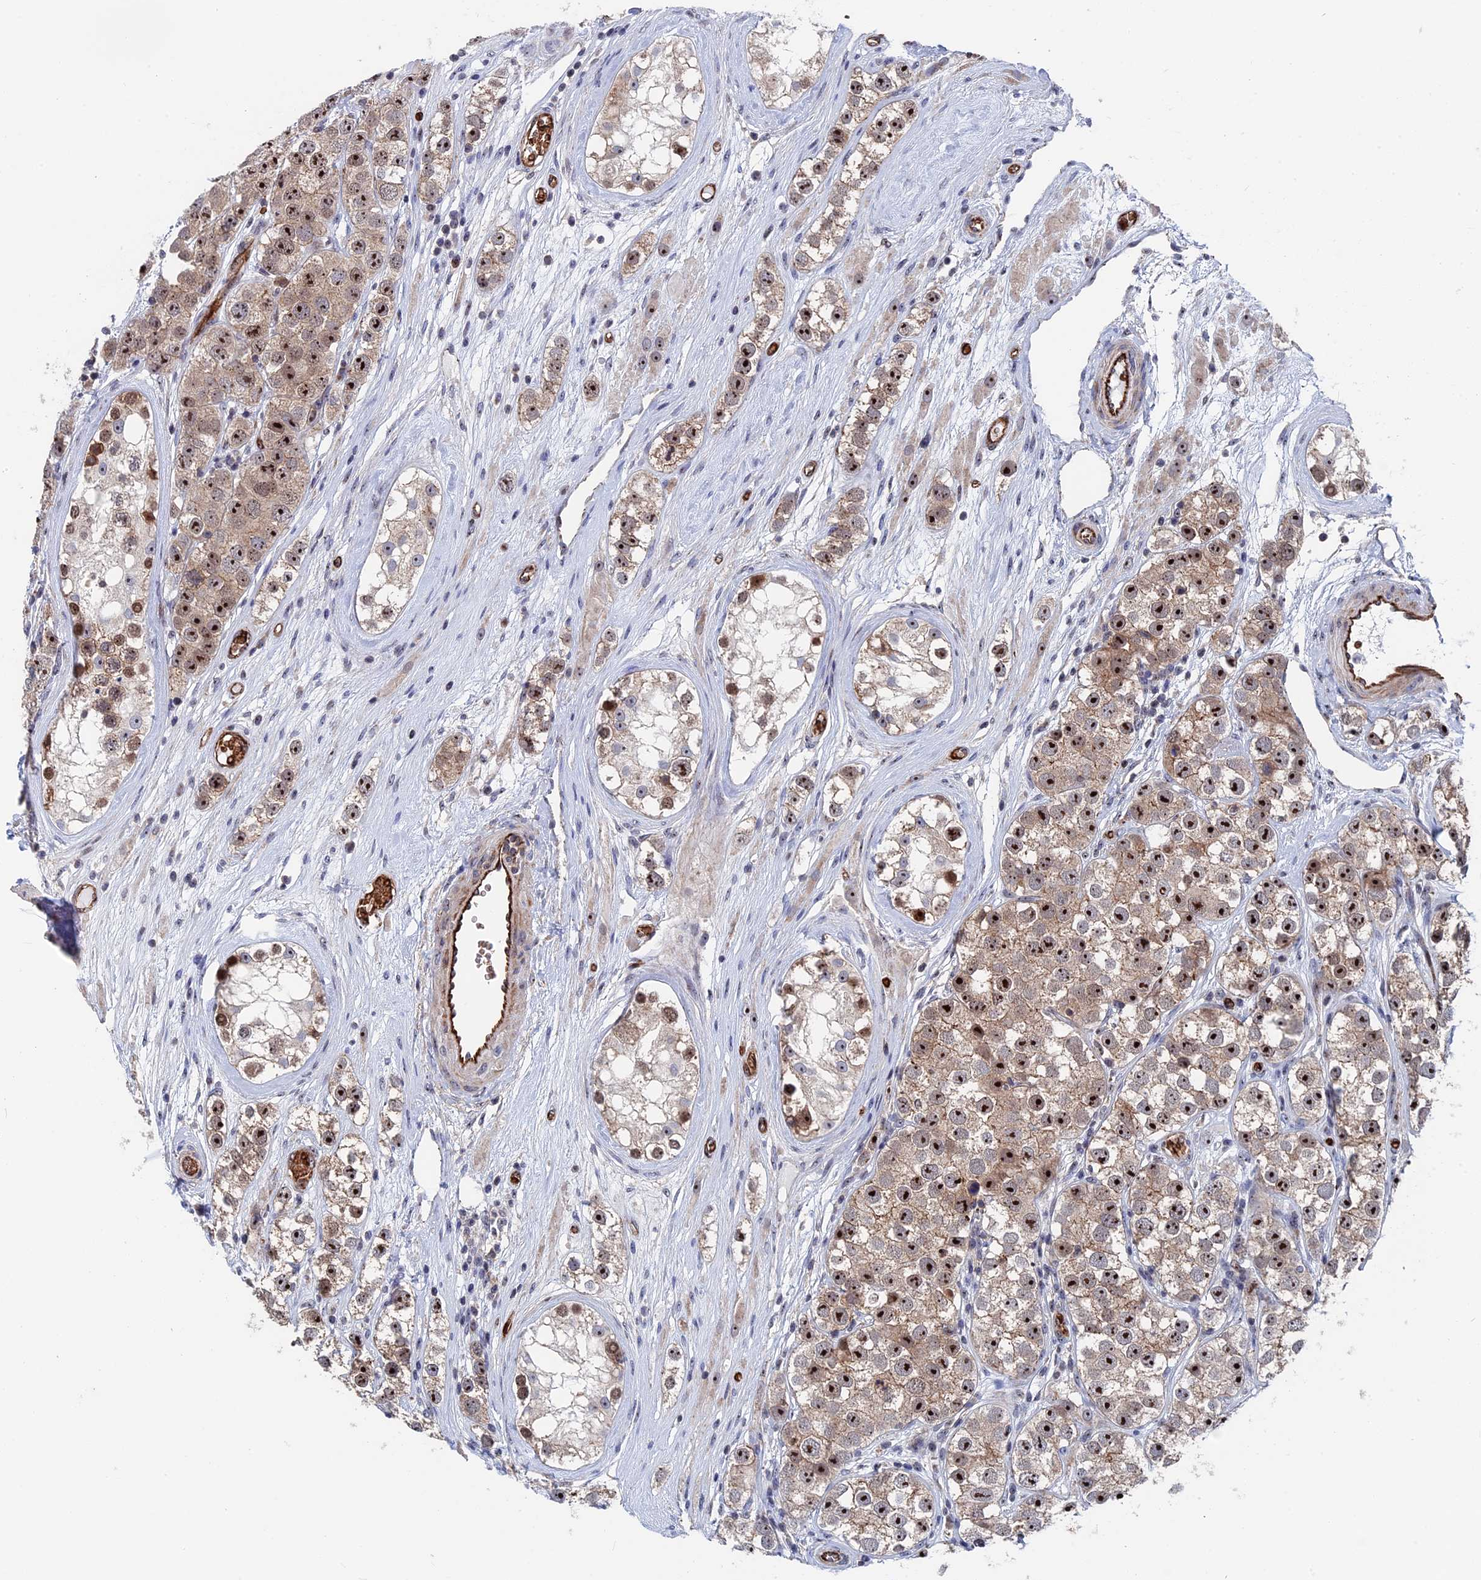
{"staining": {"intensity": "strong", "quantity": ">75%", "location": "cytoplasmic/membranous,nuclear"}, "tissue": "testis cancer", "cell_type": "Tumor cells", "image_type": "cancer", "snomed": [{"axis": "morphology", "description": "Seminoma, NOS"}, {"axis": "topography", "description": "Testis"}], "caption": "High-magnification brightfield microscopy of testis cancer stained with DAB (3,3'-diaminobenzidine) (brown) and counterstained with hematoxylin (blue). tumor cells exhibit strong cytoplasmic/membranous and nuclear expression is seen in approximately>75% of cells. Nuclei are stained in blue.", "gene": "EXOSC9", "patient": {"sex": "male", "age": 28}}